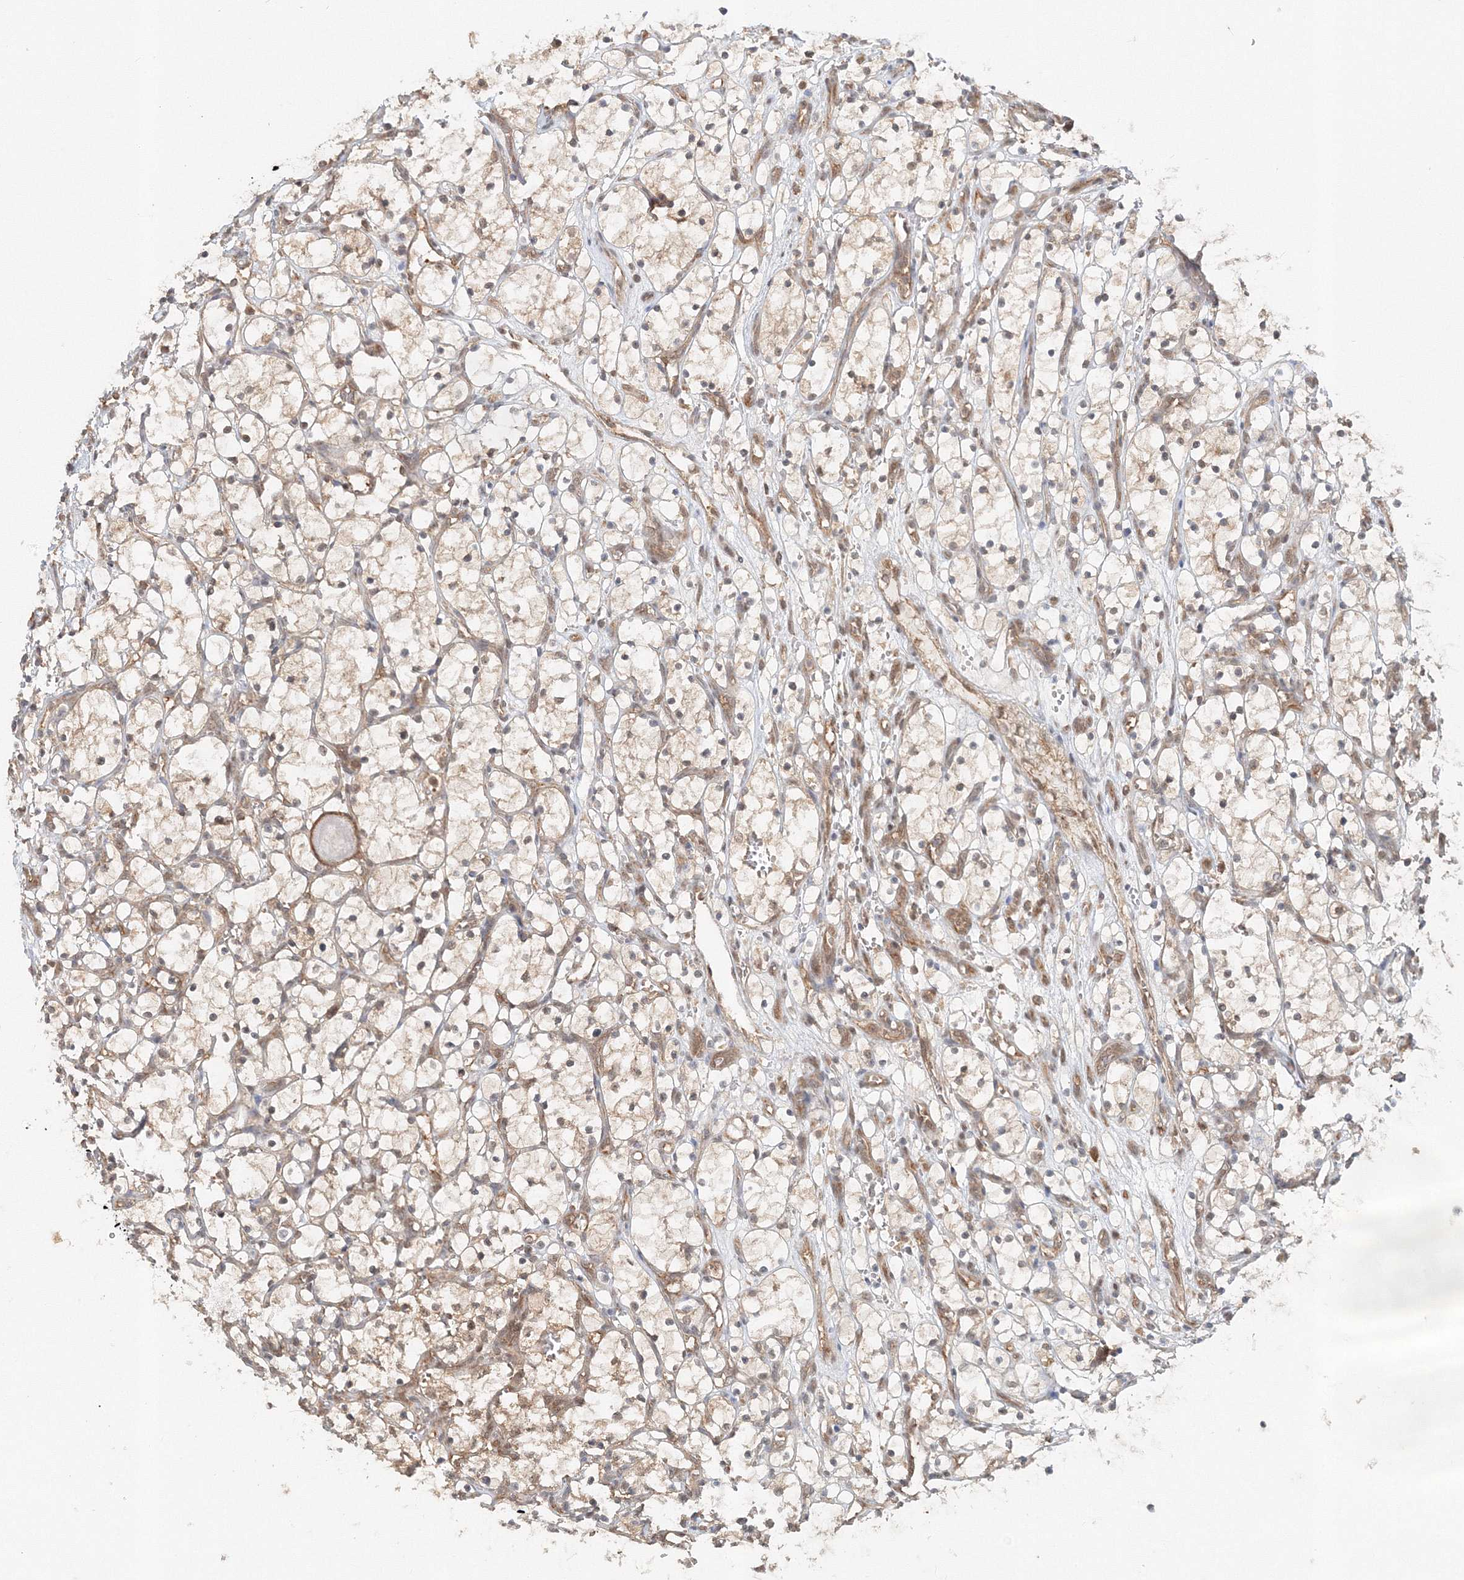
{"staining": {"intensity": "weak", "quantity": "<25%", "location": "cytoplasmic/membranous,nuclear"}, "tissue": "renal cancer", "cell_type": "Tumor cells", "image_type": "cancer", "snomed": [{"axis": "morphology", "description": "Adenocarcinoma, NOS"}, {"axis": "topography", "description": "Kidney"}], "caption": "Protein analysis of renal cancer displays no significant staining in tumor cells. (Brightfield microscopy of DAB (3,3'-diaminobenzidine) IHC at high magnification).", "gene": "PSMD6", "patient": {"sex": "female", "age": 69}}